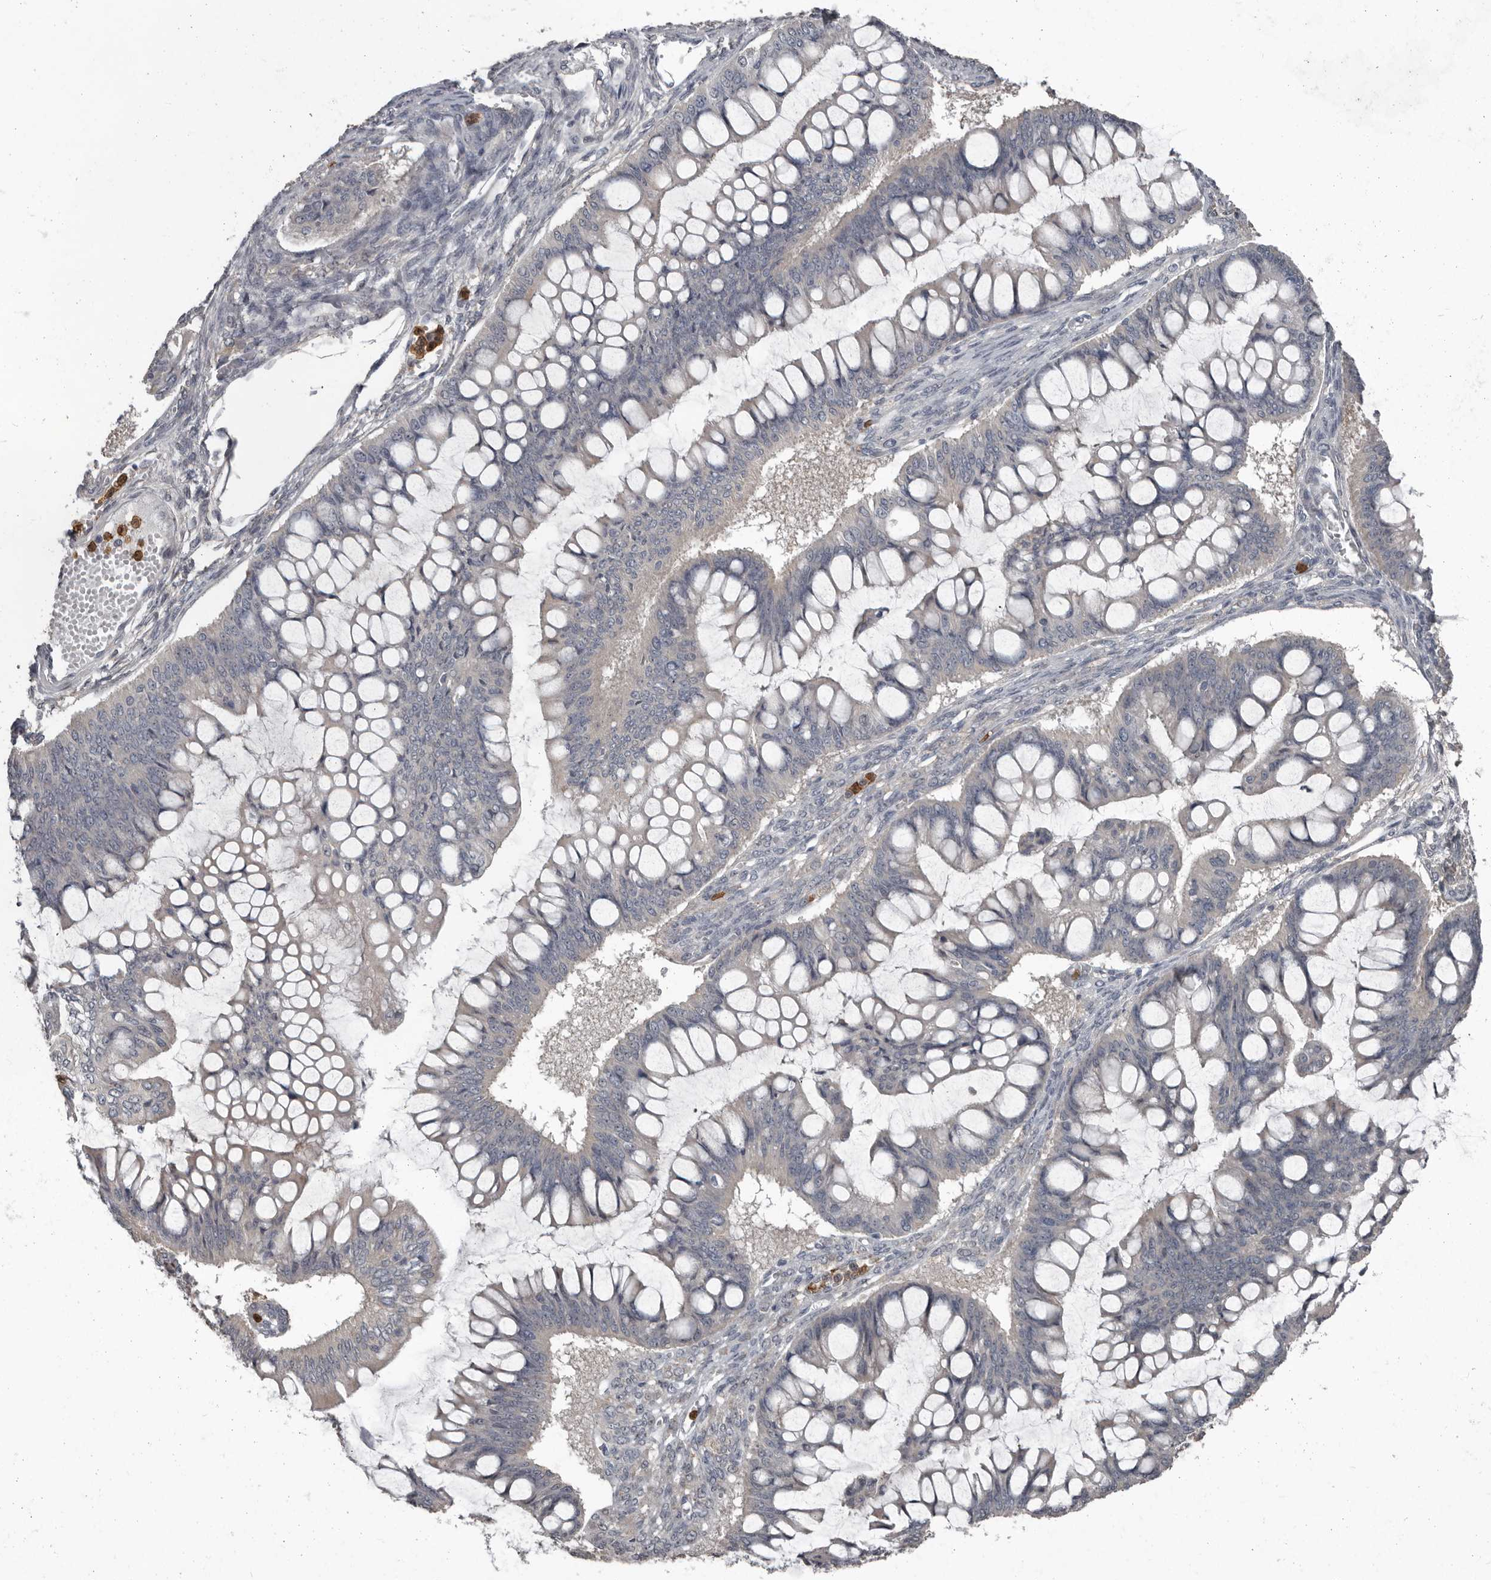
{"staining": {"intensity": "negative", "quantity": "none", "location": "none"}, "tissue": "ovarian cancer", "cell_type": "Tumor cells", "image_type": "cancer", "snomed": [{"axis": "morphology", "description": "Cystadenocarcinoma, mucinous, NOS"}, {"axis": "topography", "description": "Ovary"}], "caption": "This is an immunohistochemistry micrograph of human ovarian cancer (mucinous cystadenocarcinoma). There is no staining in tumor cells.", "gene": "GPR157", "patient": {"sex": "female", "age": 73}}